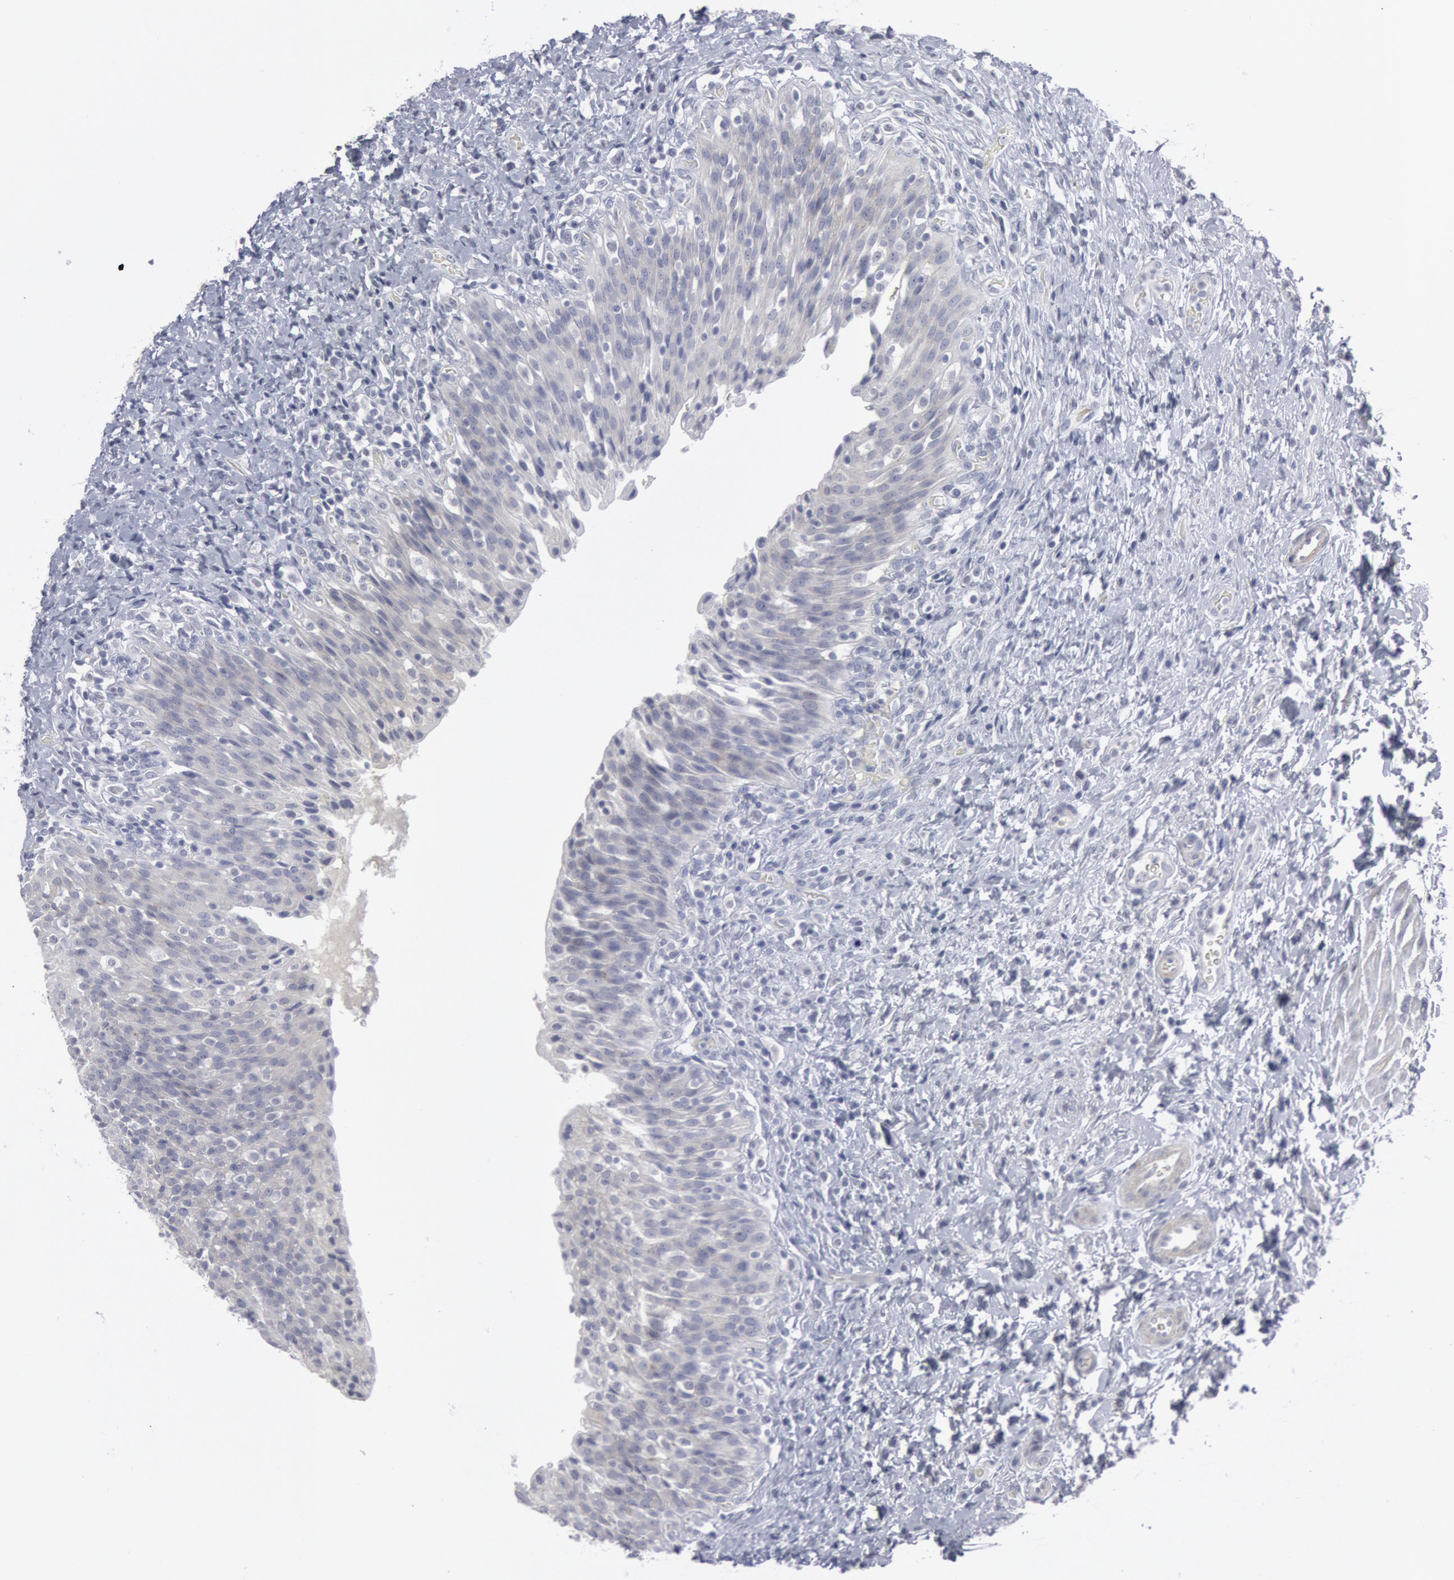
{"staining": {"intensity": "negative", "quantity": "none", "location": "none"}, "tissue": "urinary bladder", "cell_type": "Urothelial cells", "image_type": "normal", "snomed": [{"axis": "morphology", "description": "Normal tissue, NOS"}, {"axis": "topography", "description": "Urinary bladder"}], "caption": "This is an IHC image of unremarkable urinary bladder. There is no positivity in urothelial cells.", "gene": "DMC1", "patient": {"sex": "male", "age": 51}}